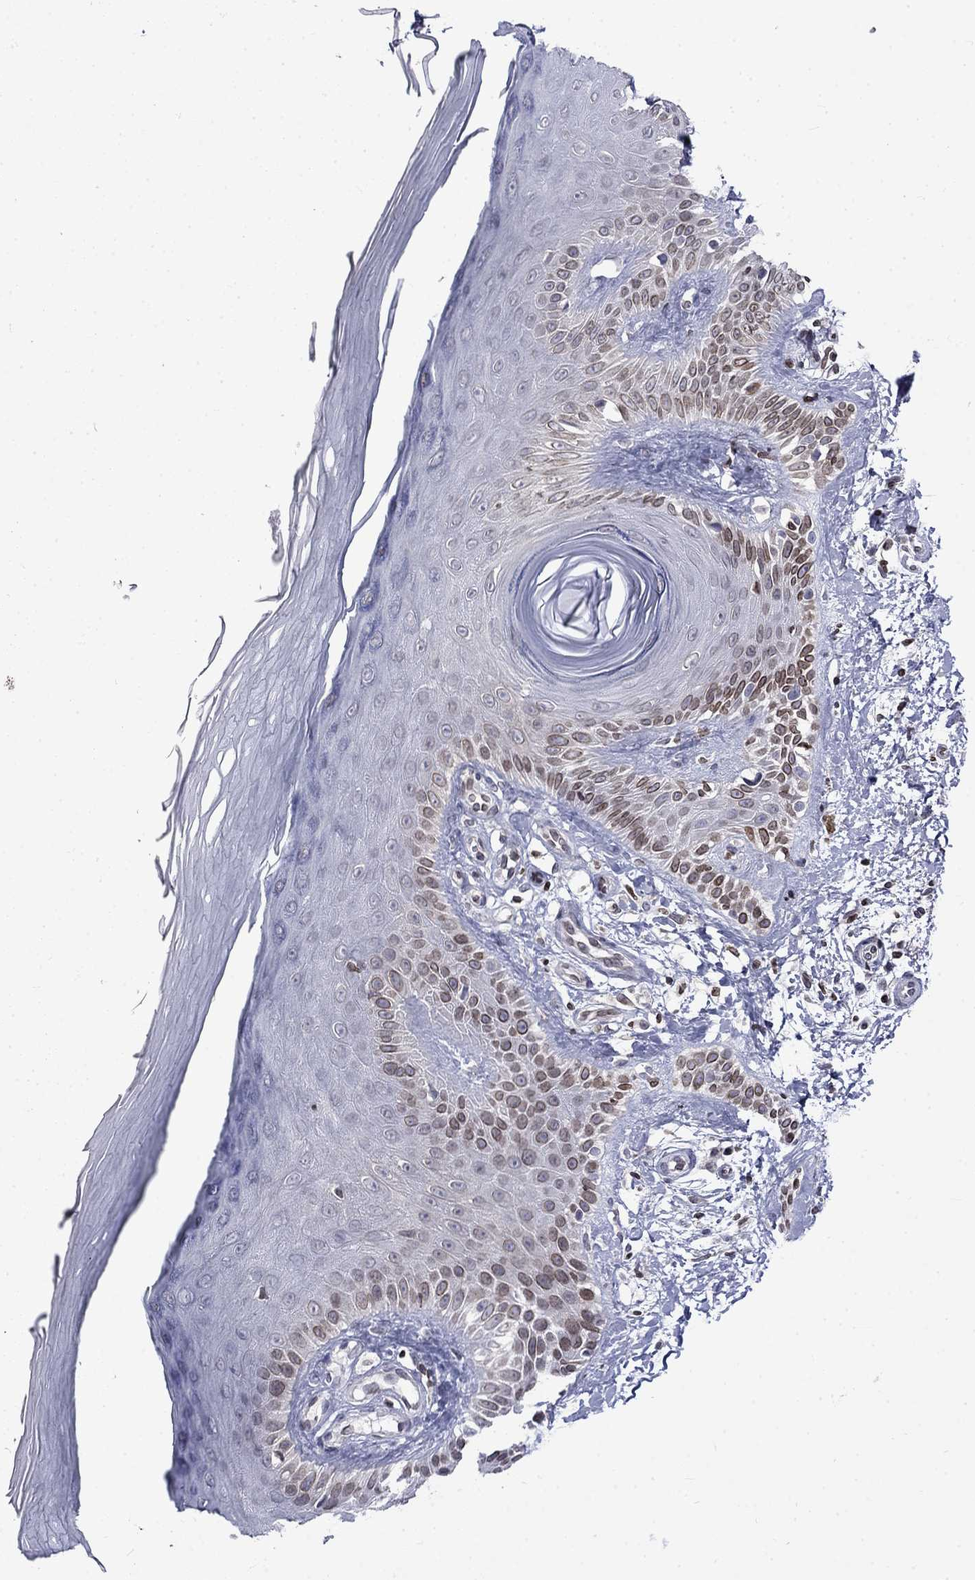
{"staining": {"intensity": "negative", "quantity": "none", "location": "none"}, "tissue": "skin", "cell_type": "Fibroblasts", "image_type": "normal", "snomed": [{"axis": "morphology", "description": "Normal tissue, NOS"}, {"axis": "morphology", "description": "Inflammation, NOS"}, {"axis": "morphology", "description": "Fibrosis, NOS"}, {"axis": "topography", "description": "Skin"}], "caption": "Immunohistochemistry (IHC) image of unremarkable skin: human skin stained with DAB (3,3'-diaminobenzidine) reveals no significant protein positivity in fibroblasts.", "gene": "SLA", "patient": {"sex": "male", "age": 71}}